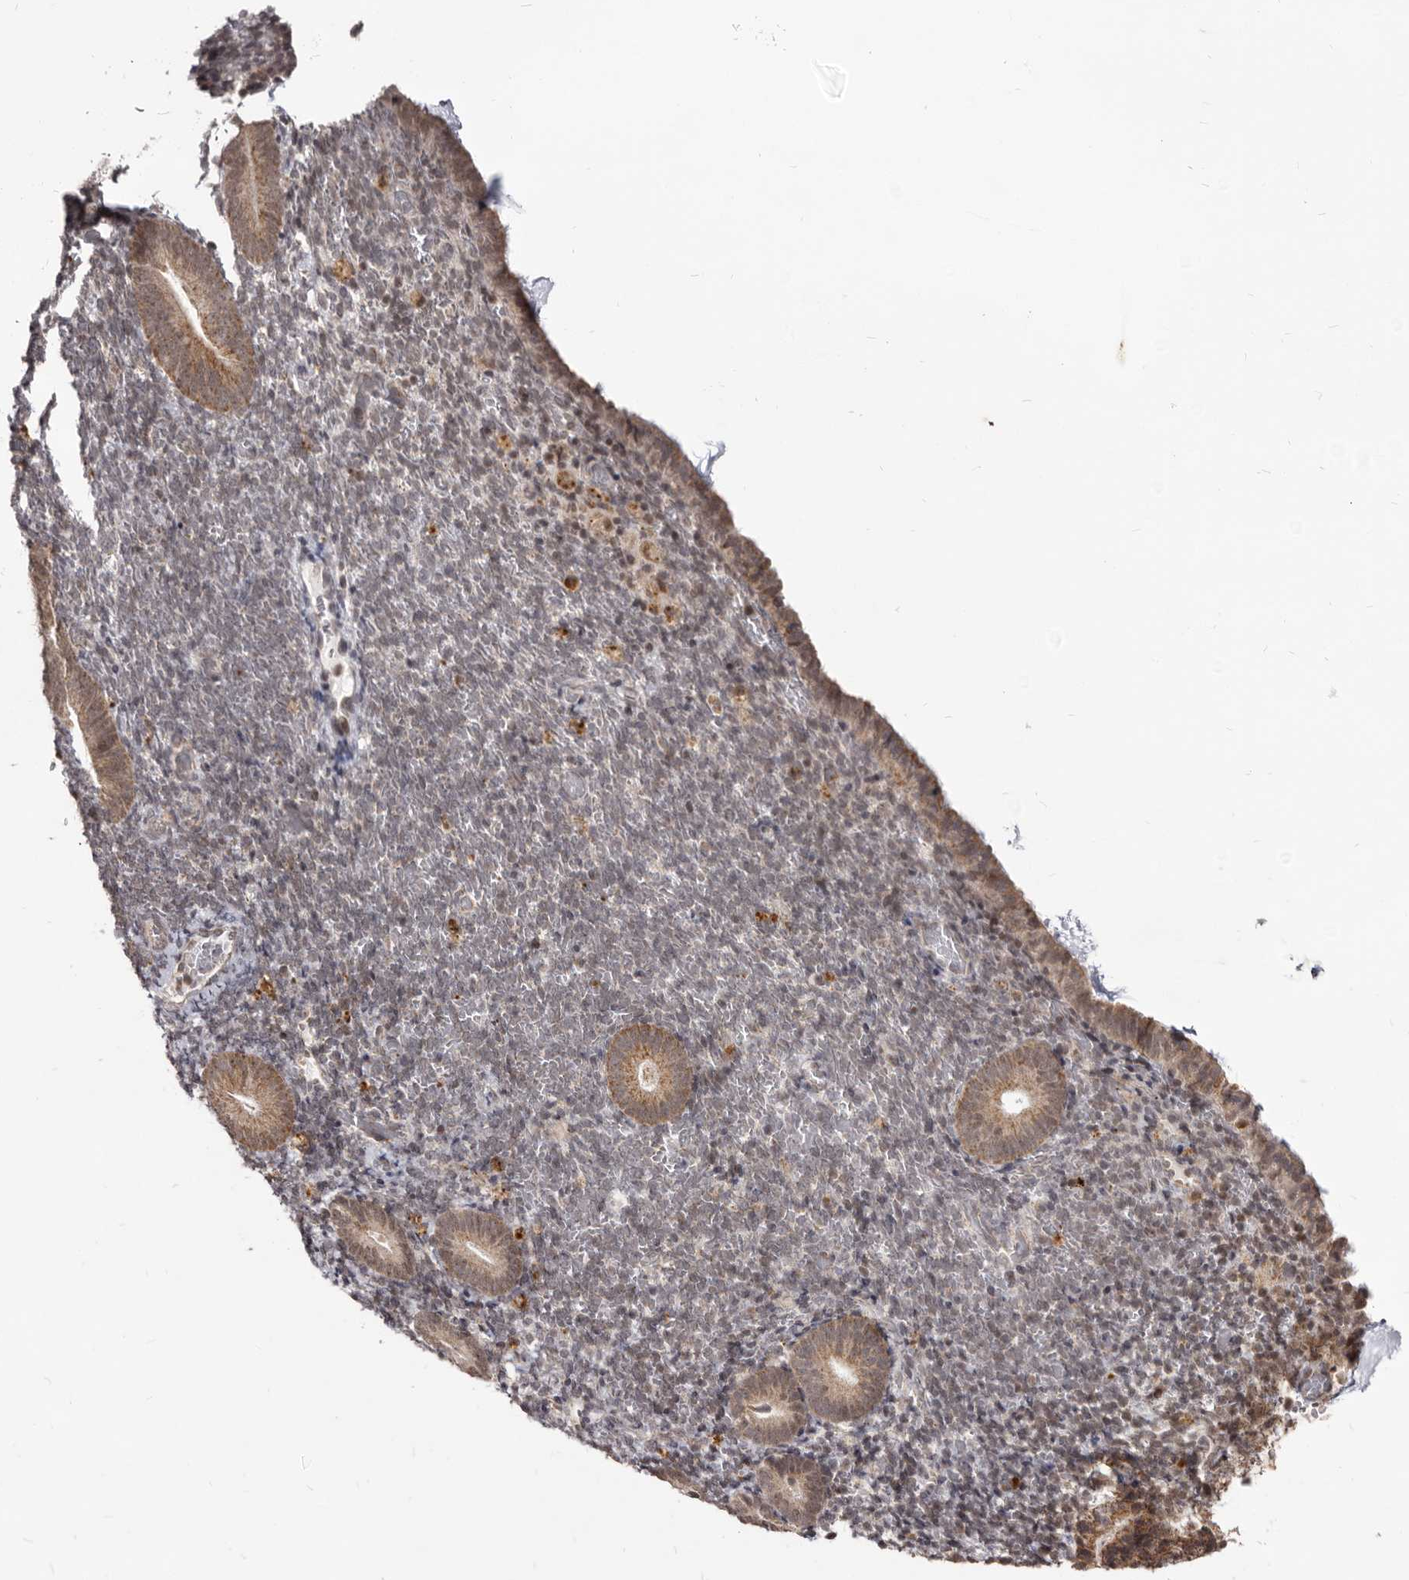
{"staining": {"intensity": "weak", "quantity": "<25%", "location": "cytoplasmic/membranous"}, "tissue": "endometrium", "cell_type": "Cells in endometrial stroma", "image_type": "normal", "snomed": [{"axis": "morphology", "description": "Normal tissue, NOS"}, {"axis": "topography", "description": "Endometrium"}], "caption": "IHC histopathology image of benign endometrium stained for a protein (brown), which displays no expression in cells in endometrial stroma. (DAB (3,3'-diaminobenzidine) IHC with hematoxylin counter stain).", "gene": "THUMPD1", "patient": {"sex": "female", "age": 51}}